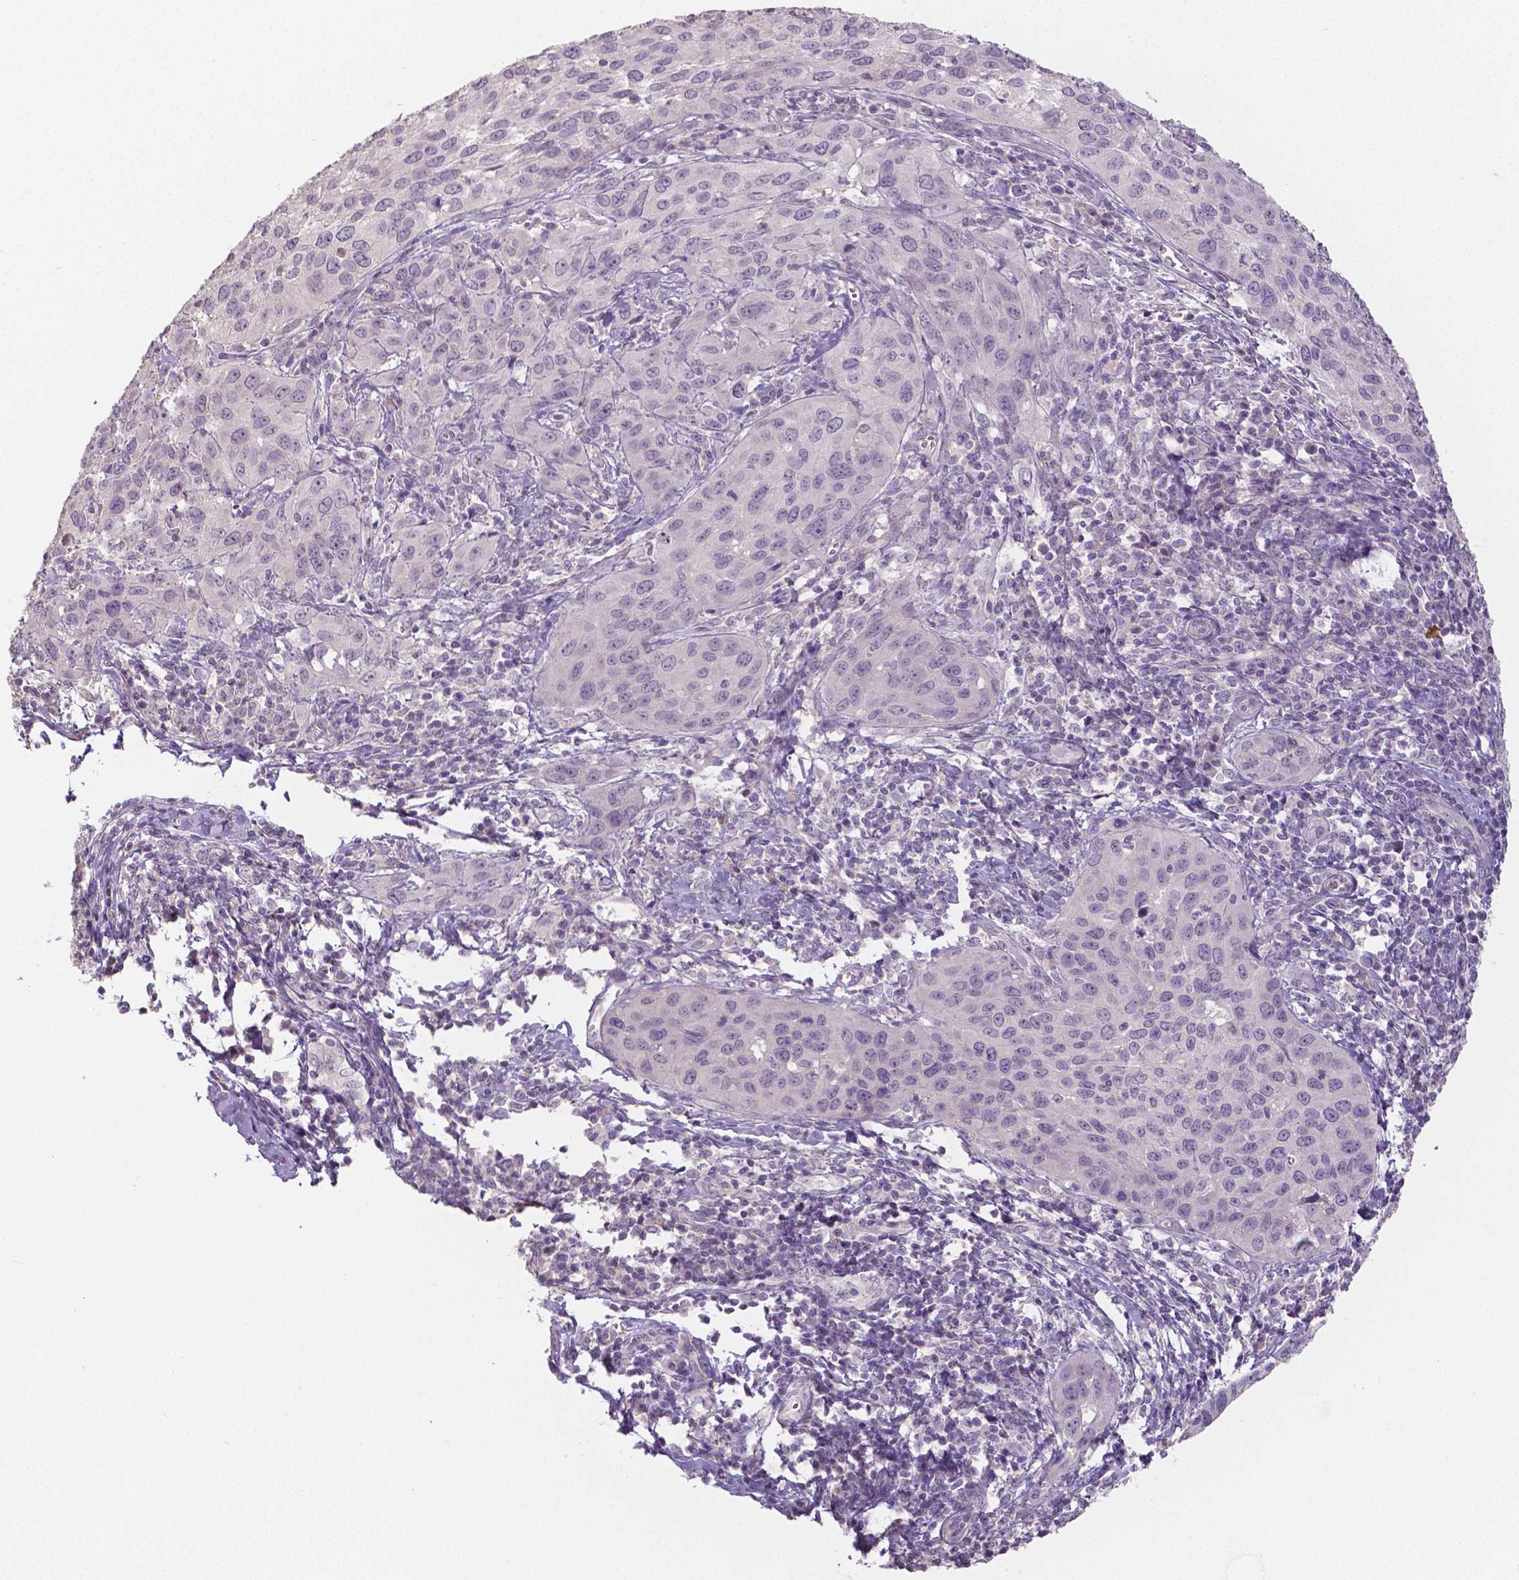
{"staining": {"intensity": "negative", "quantity": "none", "location": "none"}, "tissue": "cervical cancer", "cell_type": "Tumor cells", "image_type": "cancer", "snomed": [{"axis": "morphology", "description": "Normal tissue, NOS"}, {"axis": "morphology", "description": "Squamous cell carcinoma, NOS"}, {"axis": "topography", "description": "Cervix"}], "caption": "IHC photomicrograph of neoplastic tissue: cervical cancer (squamous cell carcinoma) stained with DAB (3,3'-diaminobenzidine) shows no significant protein expression in tumor cells.", "gene": "CRMP1", "patient": {"sex": "female", "age": 51}}